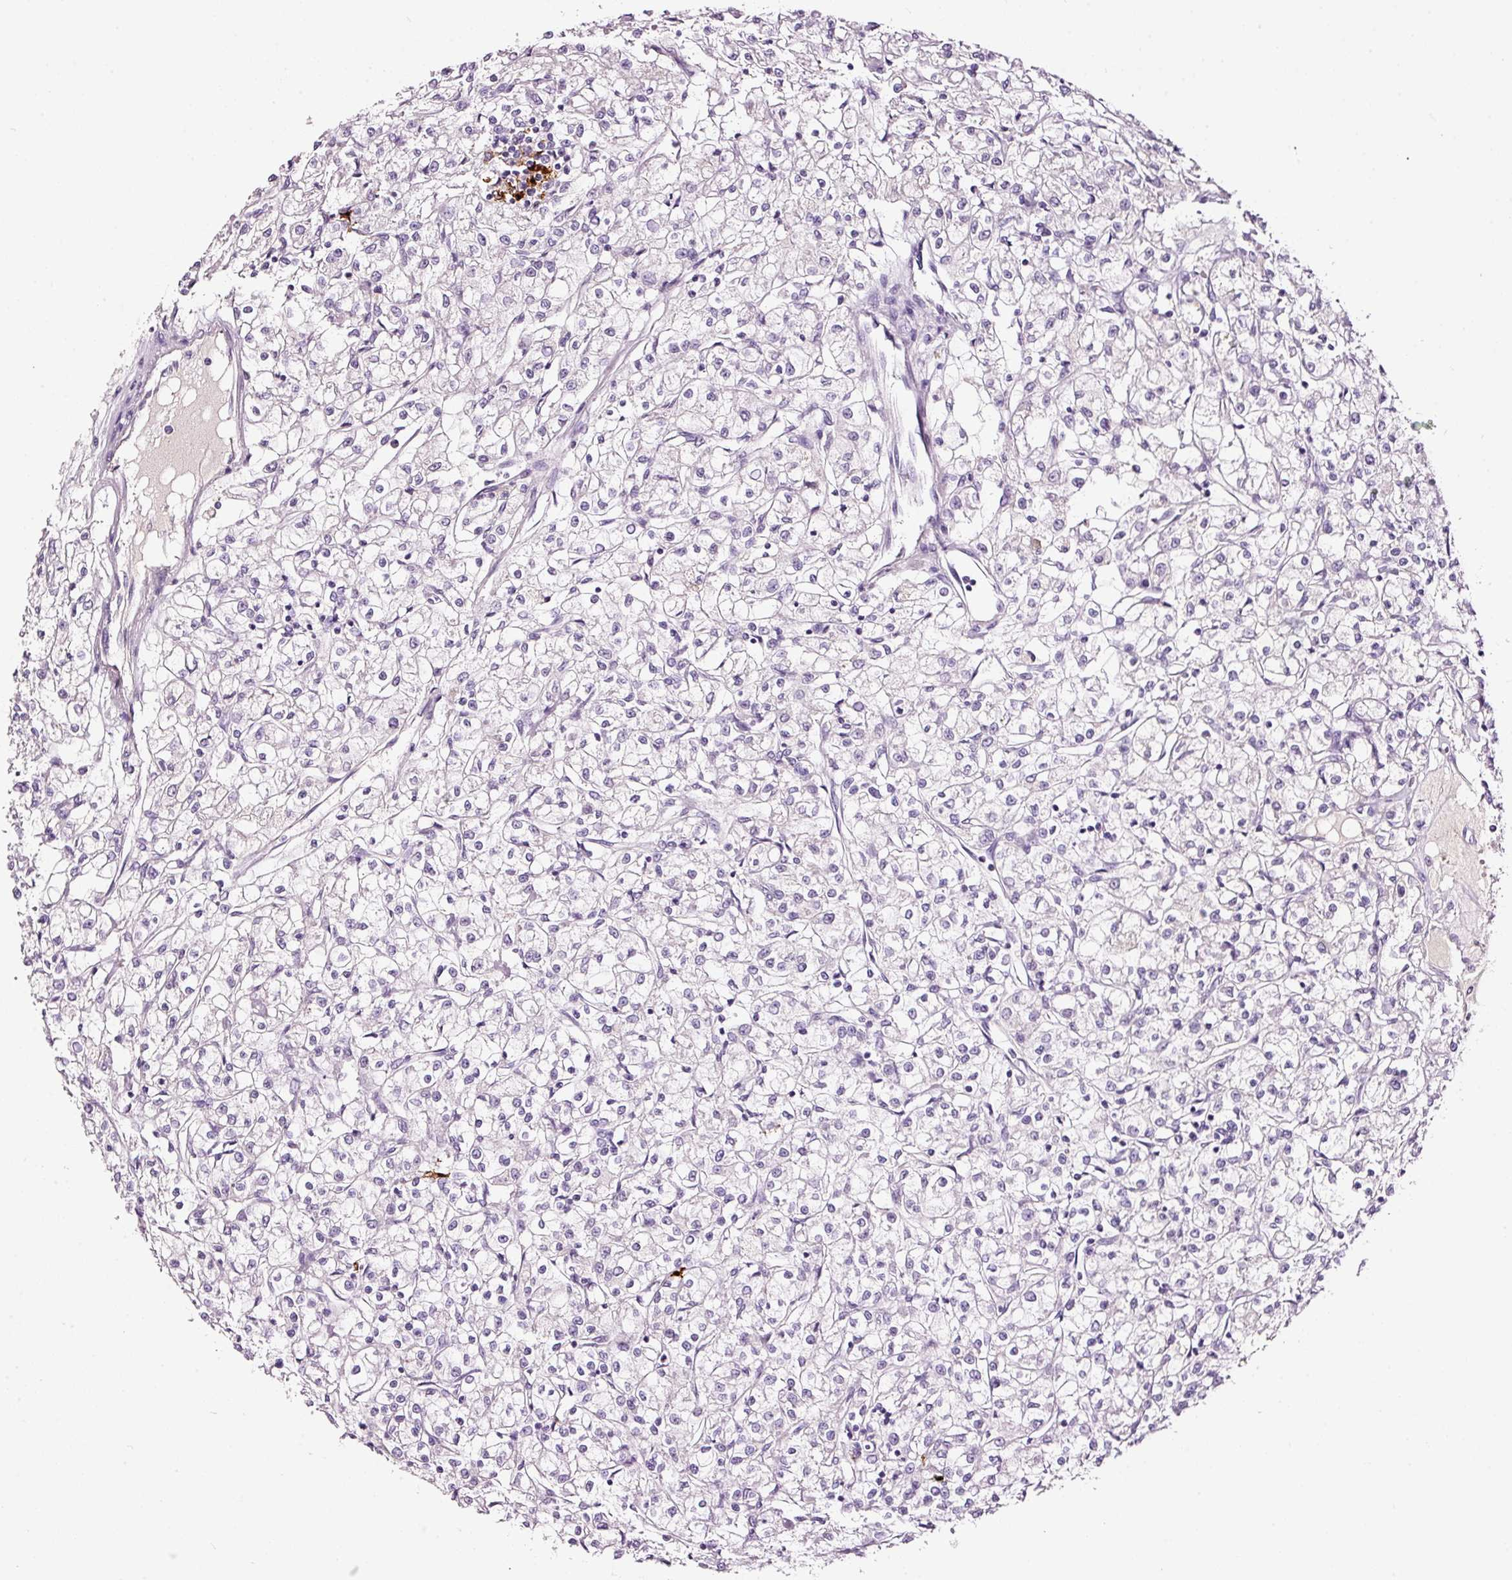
{"staining": {"intensity": "negative", "quantity": "none", "location": "none"}, "tissue": "renal cancer", "cell_type": "Tumor cells", "image_type": "cancer", "snomed": [{"axis": "morphology", "description": "Adenocarcinoma, NOS"}, {"axis": "topography", "description": "Kidney"}], "caption": "Tumor cells are negative for brown protein staining in renal cancer (adenocarcinoma). (DAB (3,3'-diaminobenzidine) immunohistochemistry (IHC) with hematoxylin counter stain).", "gene": "LAMP3", "patient": {"sex": "female", "age": 59}}